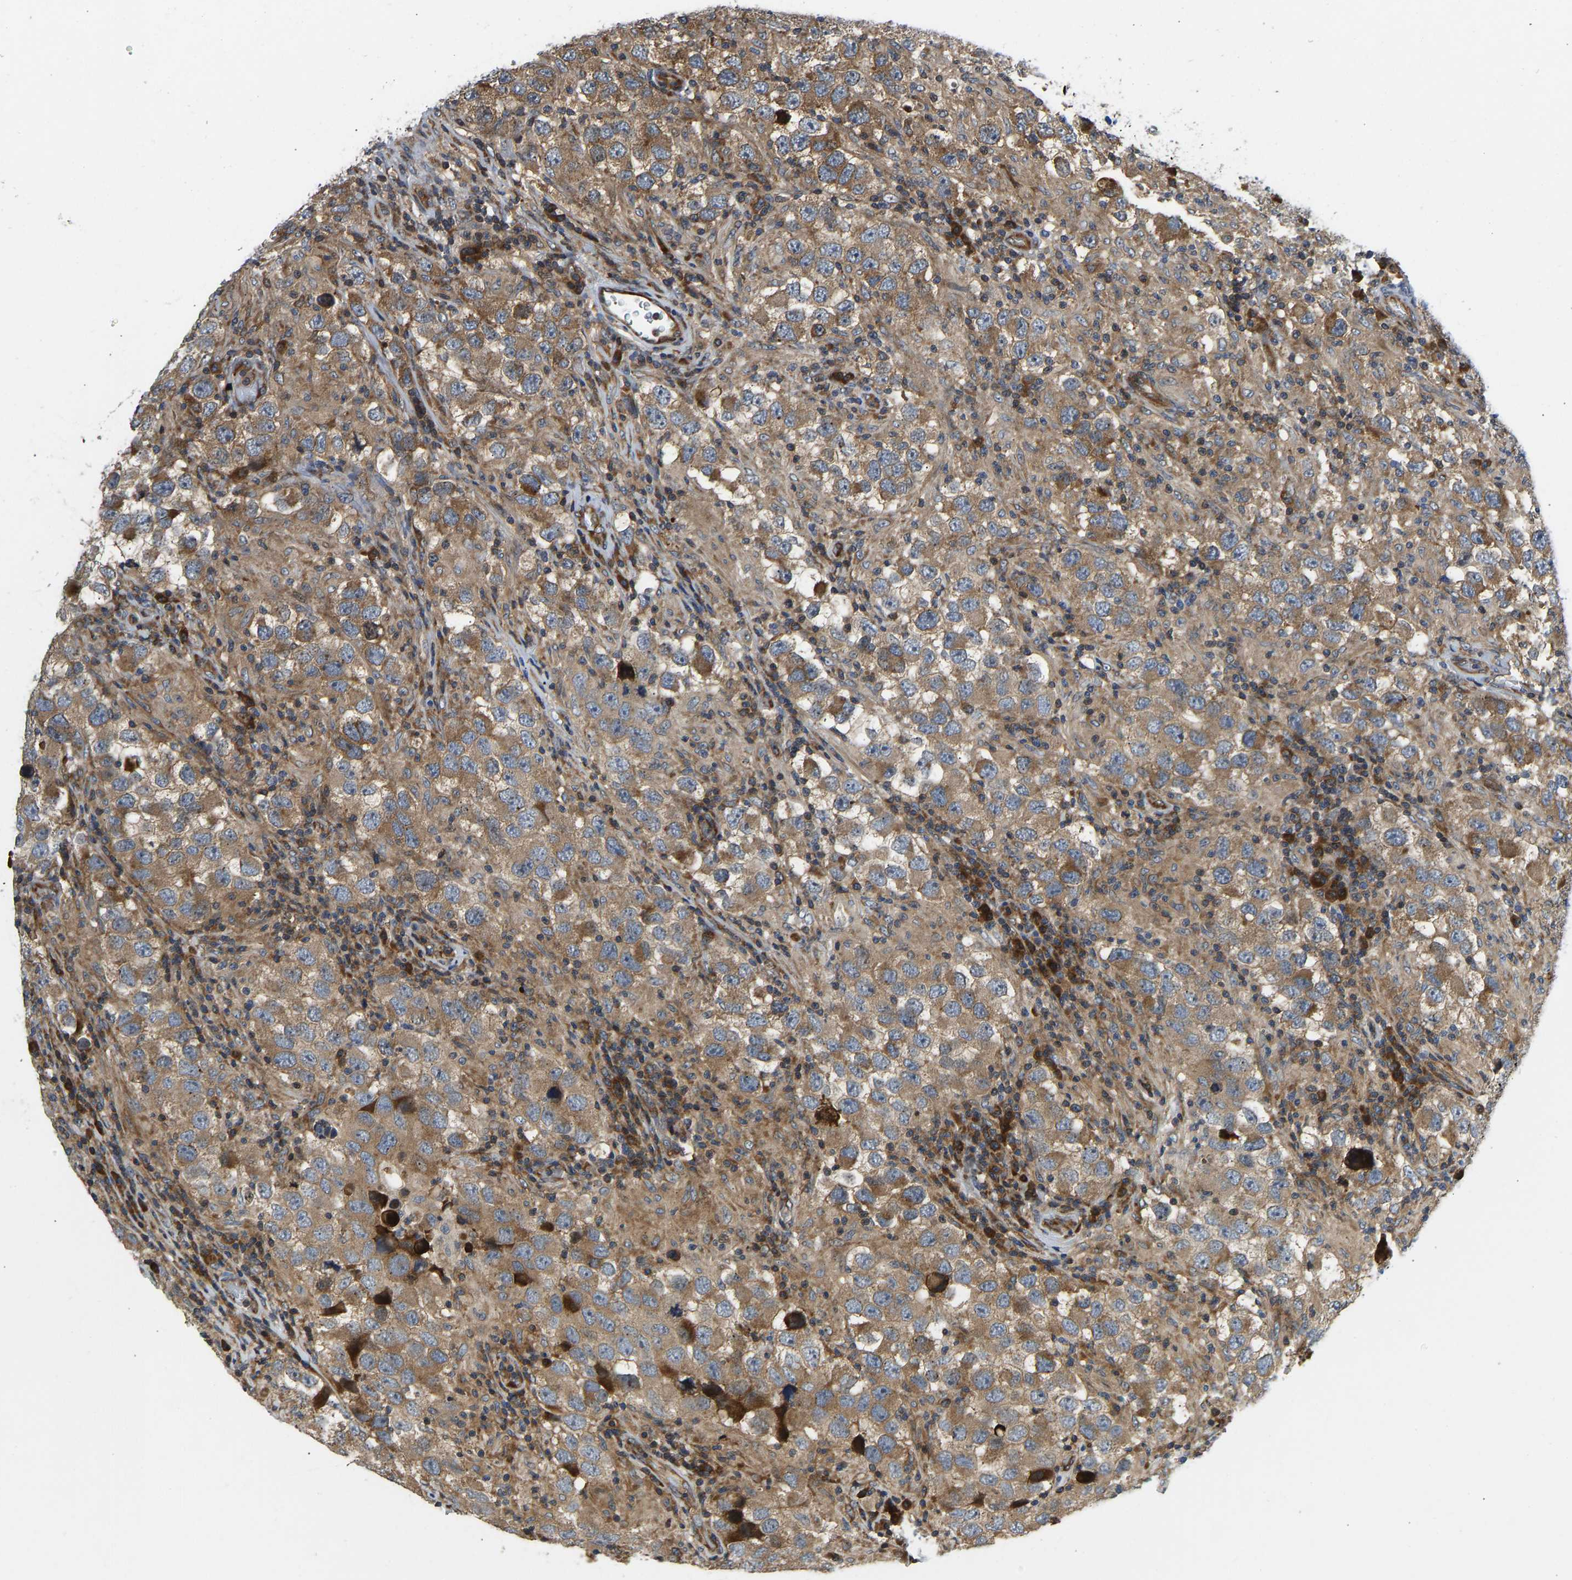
{"staining": {"intensity": "moderate", "quantity": ">75%", "location": "cytoplasmic/membranous"}, "tissue": "testis cancer", "cell_type": "Tumor cells", "image_type": "cancer", "snomed": [{"axis": "morphology", "description": "Carcinoma, Embryonal, NOS"}, {"axis": "topography", "description": "Testis"}], "caption": "Testis embryonal carcinoma stained with immunohistochemistry (IHC) demonstrates moderate cytoplasmic/membranous staining in approximately >75% of tumor cells. (DAB IHC with brightfield microscopy, high magnification).", "gene": "RASGRF2", "patient": {"sex": "male", "age": 21}}